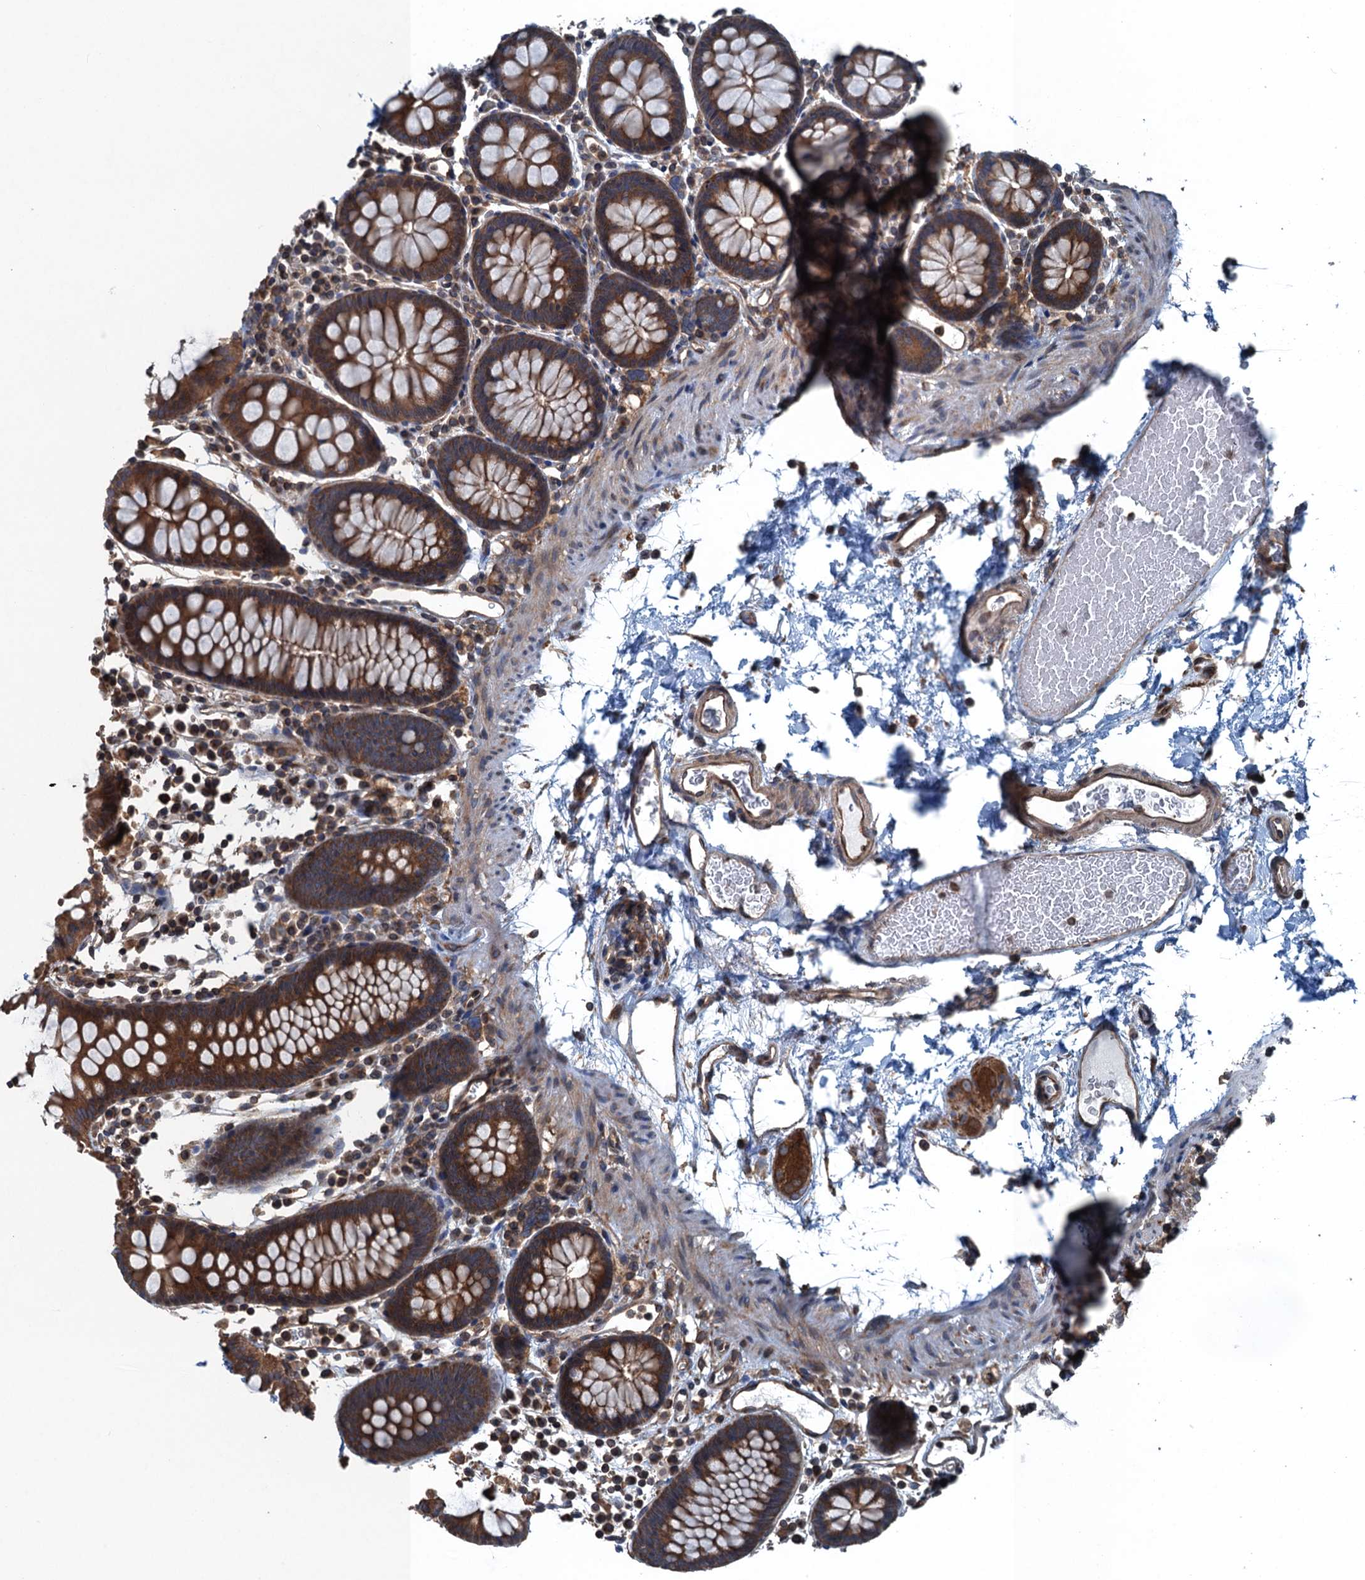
{"staining": {"intensity": "moderate", "quantity": ">75%", "location": "cytoplasmic/membranous"}, "tissue": "colon", "cell_type": "Endothelial cells", "image_type": "normal", "snomed": [{"axis": "morphology", "description": "Normal tissue, NOS"}, {"axis": "topography", "description": "Colon"}], "caption": "A brown stain shows moderate cytoplasmic/membranous positivity of a protein in endothelial cells of benign human colon.", "gene": "TRAPPC8", "patient": {"sex": "male", "age": 75}}